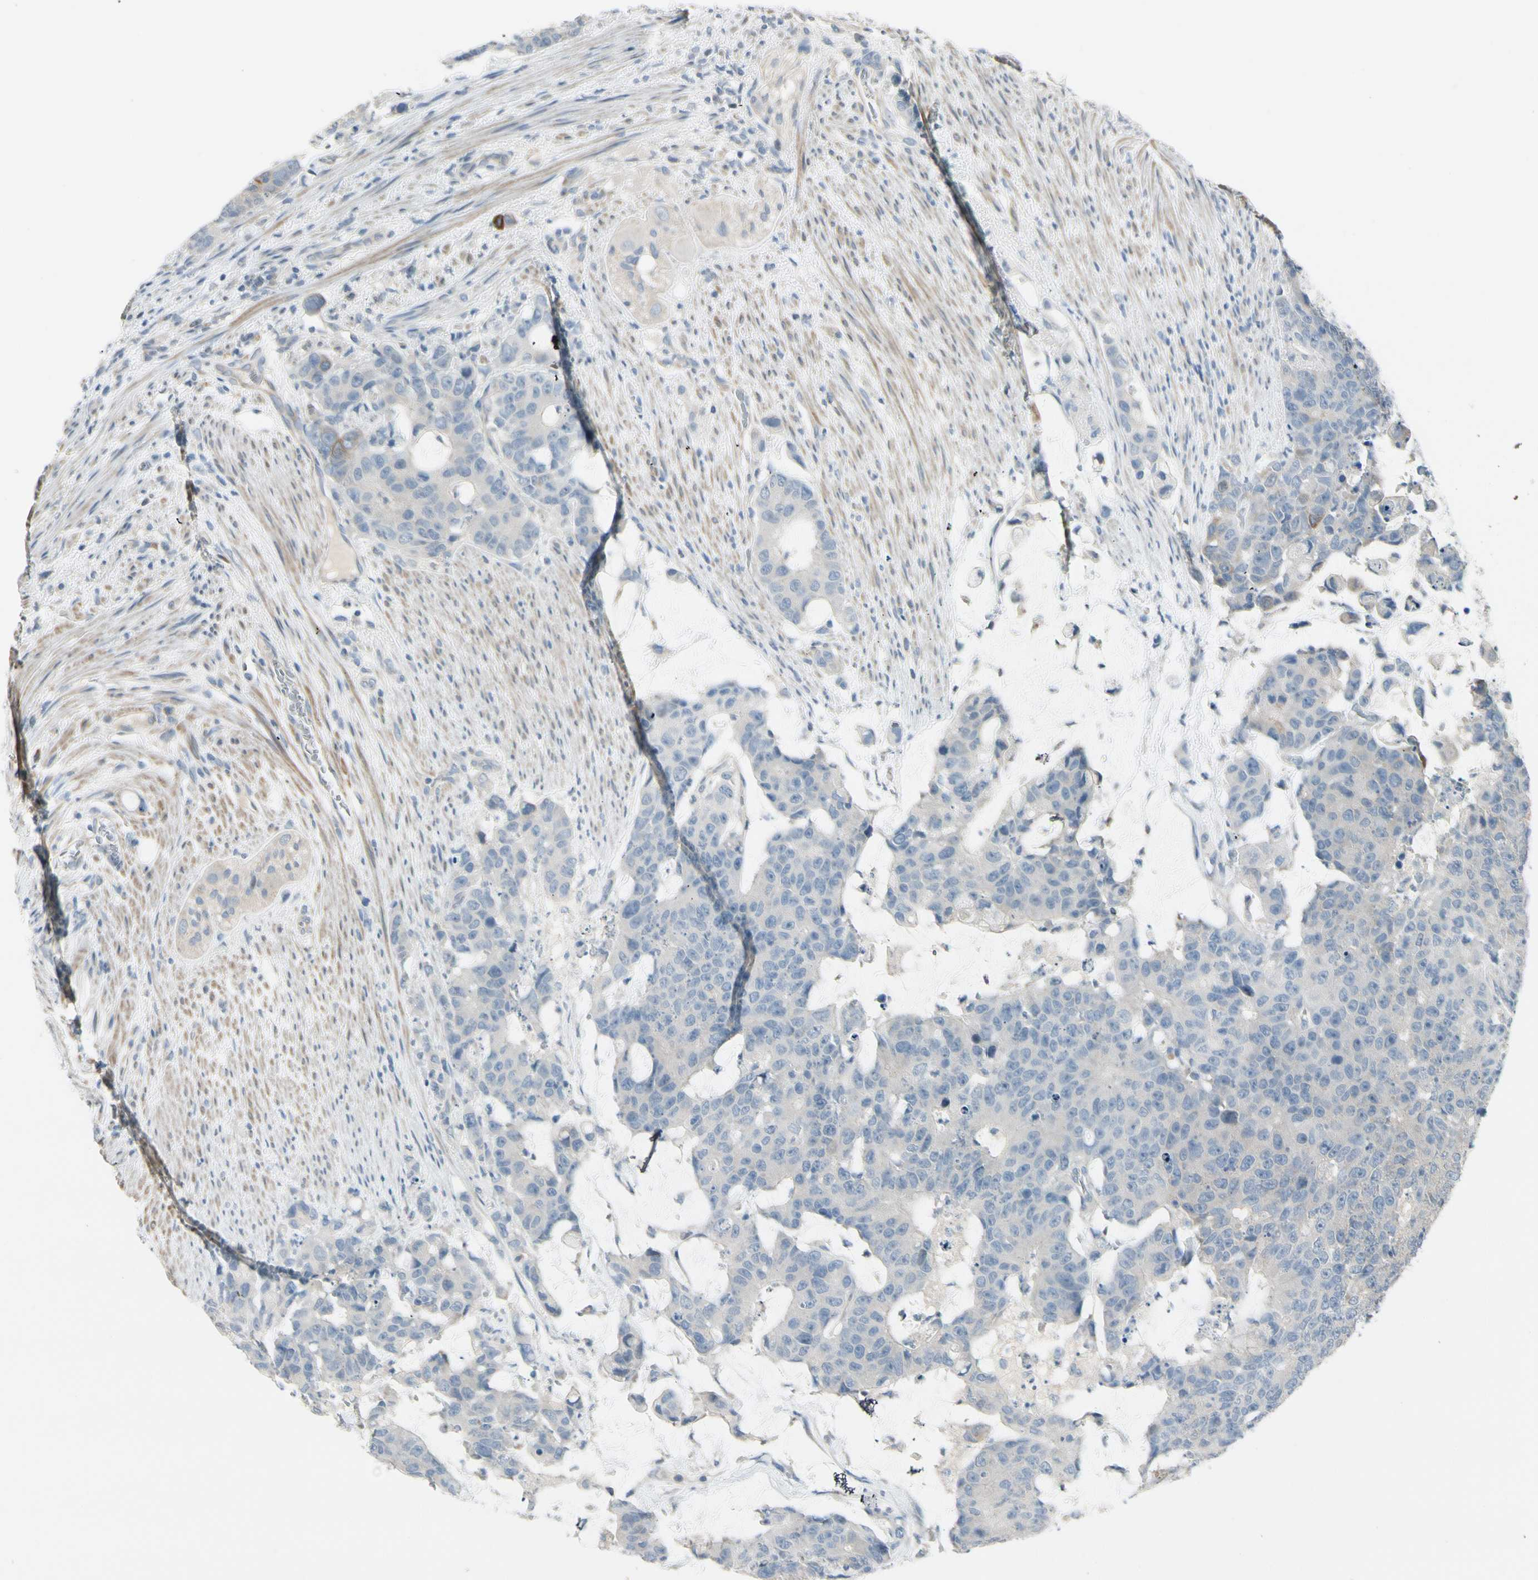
{"staining": {"intensity": "negative", "quantity": "none", "location": "none"}, "tissue": "colorectal cancer", "cell_type": "Tumor cells", "image_type": "cancer", "snomed": [{"axis": "morphology", "description": "Adenocarcinoma, NOS"}, {"axis": "topography", "description": "Colon"}], "caption": "Immunohistochemistry image of neoplastic tissue: human colorectal cancer stained with DAB shows no significant protein staining in tumor cells.", "gene": "CYP2E1", "patient": {"sex": "female", "age": 86}}